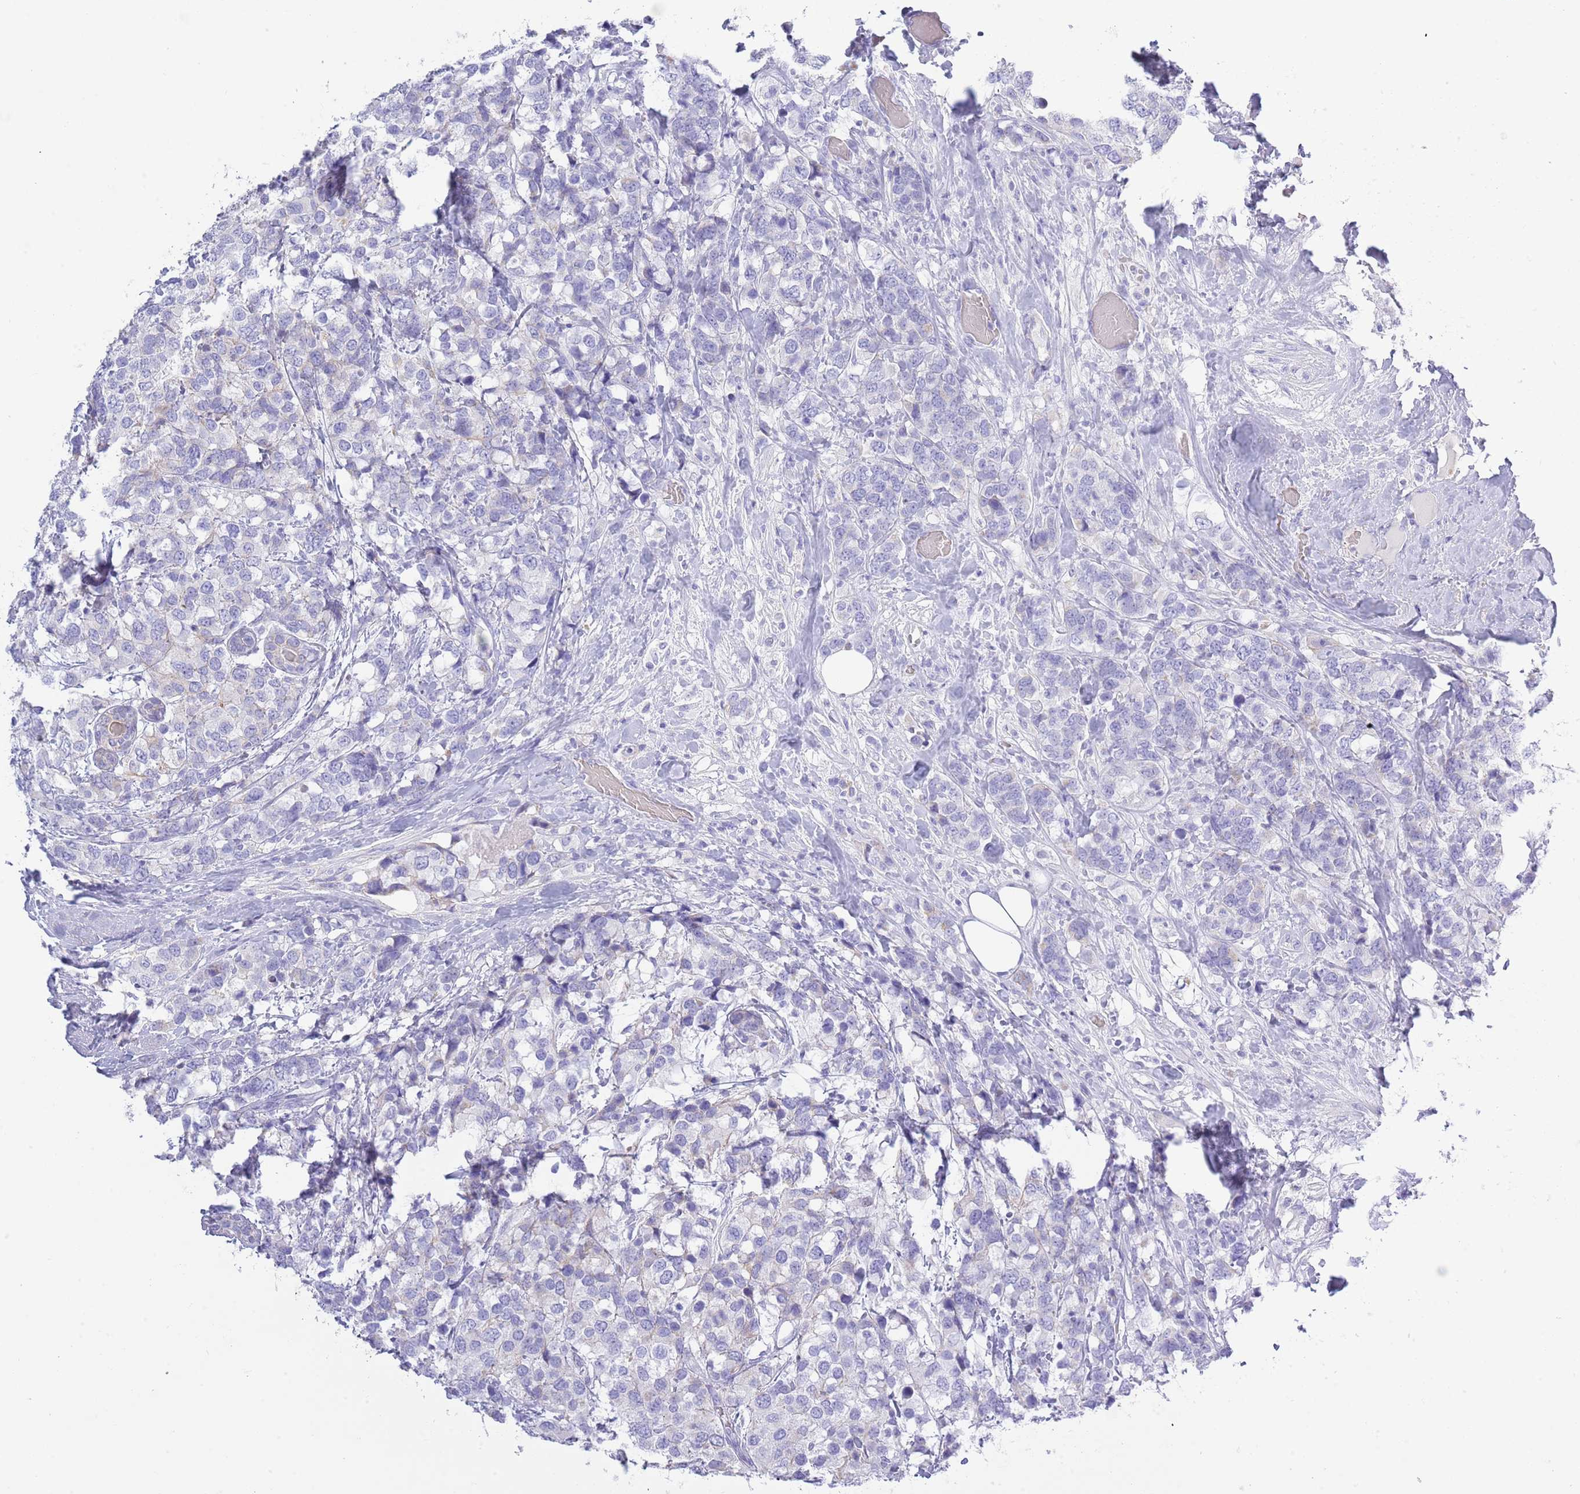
{"staining": {"intensity": "negative", "quantity": "none", "location": "none"}, "tissue": "breast cancer", "cell_type": "Tumor cells", "image_type": "cancer", "snomed": [{"axis": "morphology", "description": "Lobular carcinoma"}, {"axis": "topography", "description": "Breast"}], "caption": "Tumor cells show no significant protein staining in breast cancer (lobular carcinoma).", "gene": "ACR", "patient": {"sex": "female", "age": 59}}